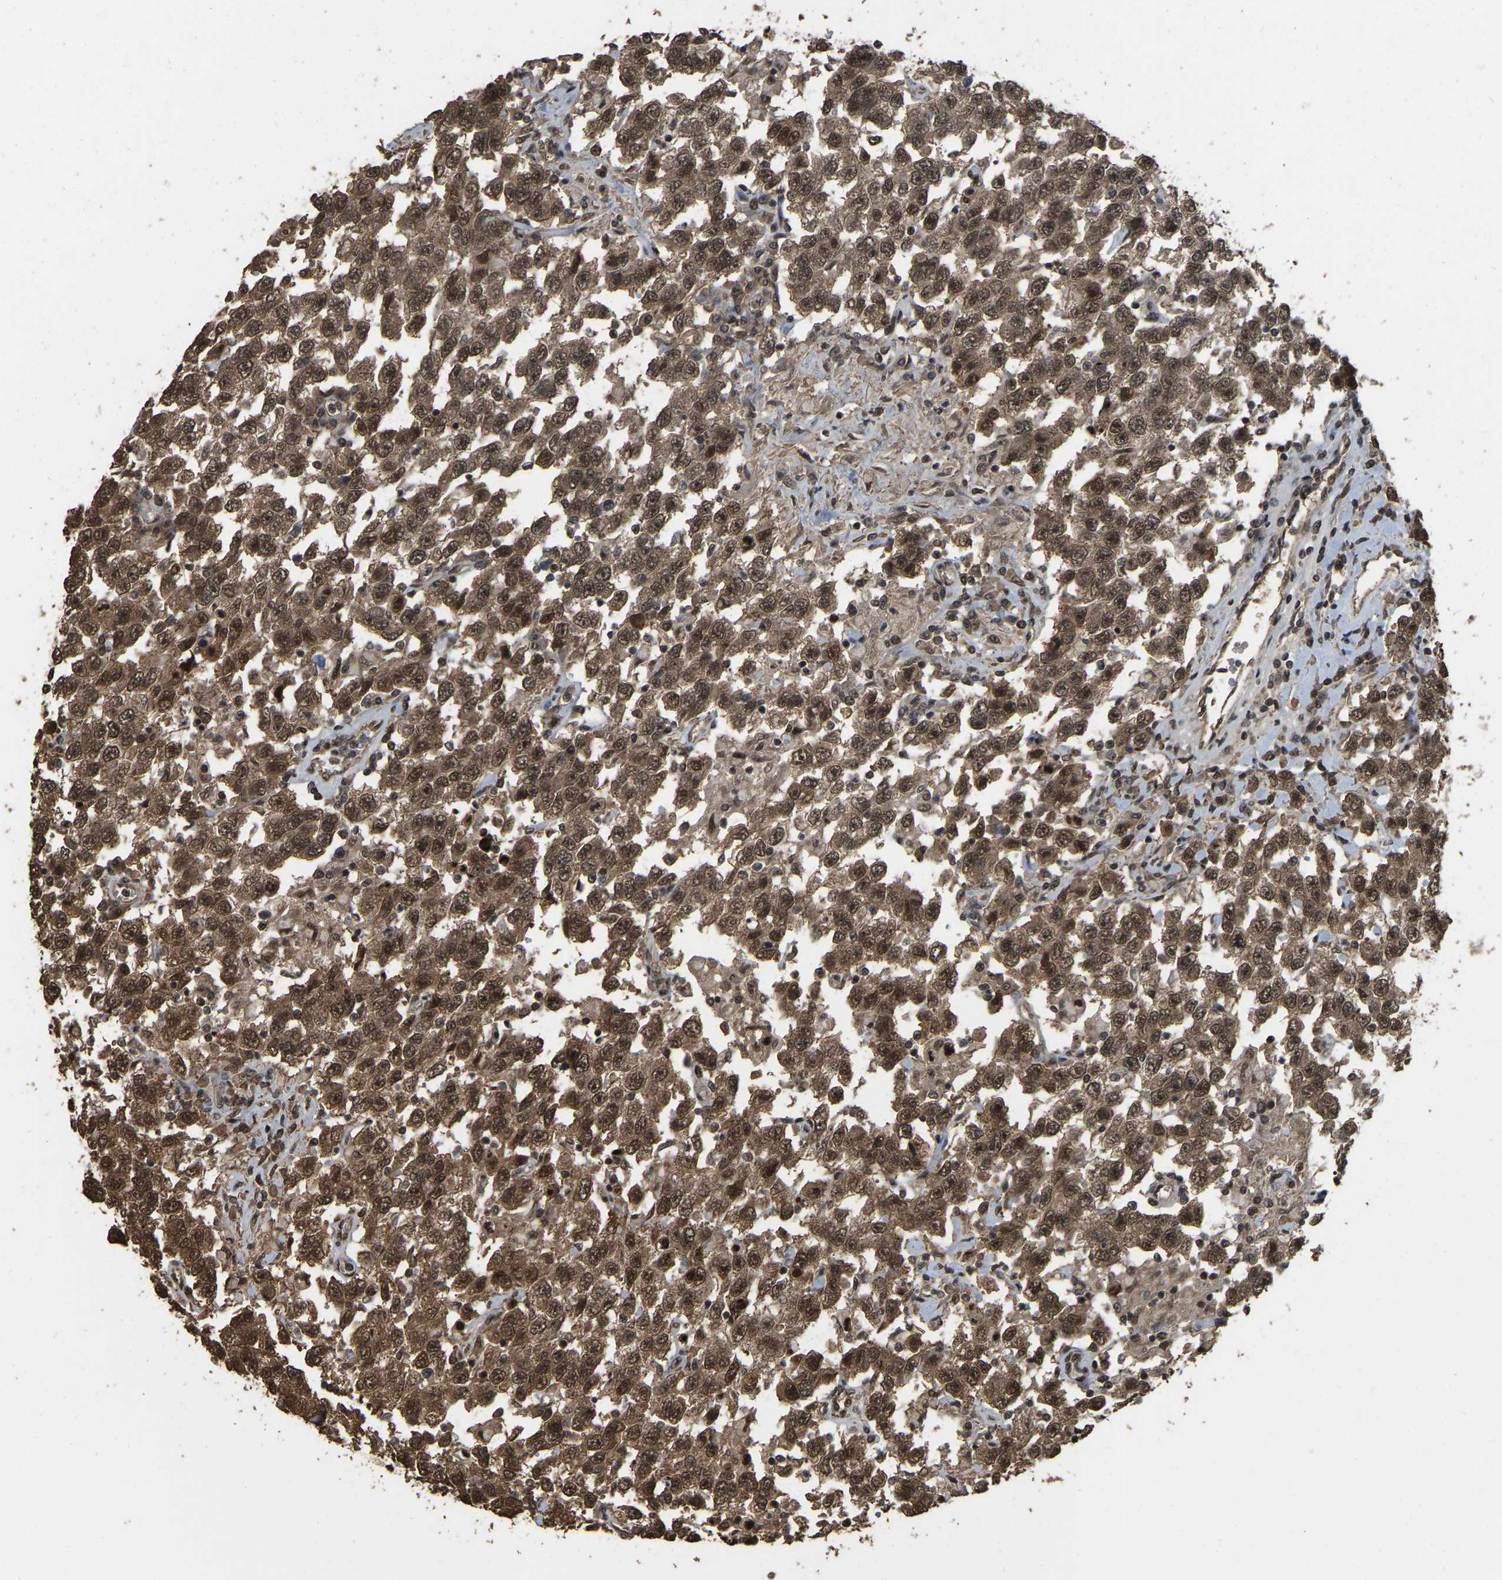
{"staining": {"intensity": "moderate", "quantity": ">75%", "location": "cytoplasmic/membranous,nuclear"}, "tissue": "testis cancer", "cell_type": "Tumor cells", "image_type": "cancer", "snomed": [{"axis": "morphology", "description": "Seminoma, NOS"}, {"axis": "topography", "description": "Testis"}], "caption": "Immunohistochemistry (IHC) image of neoplastic tissue: testis seminoma stained using IHC demonstrates medium levels of moderate protein expression localized specifically in the cytoplasmic/membranous and nuclear of tumor cells, appearing as a cytoplasmic/membranous and nuclear brown color.", "gene": "ARHGAP23", "patient": {"sex": "male", "age": 41}}